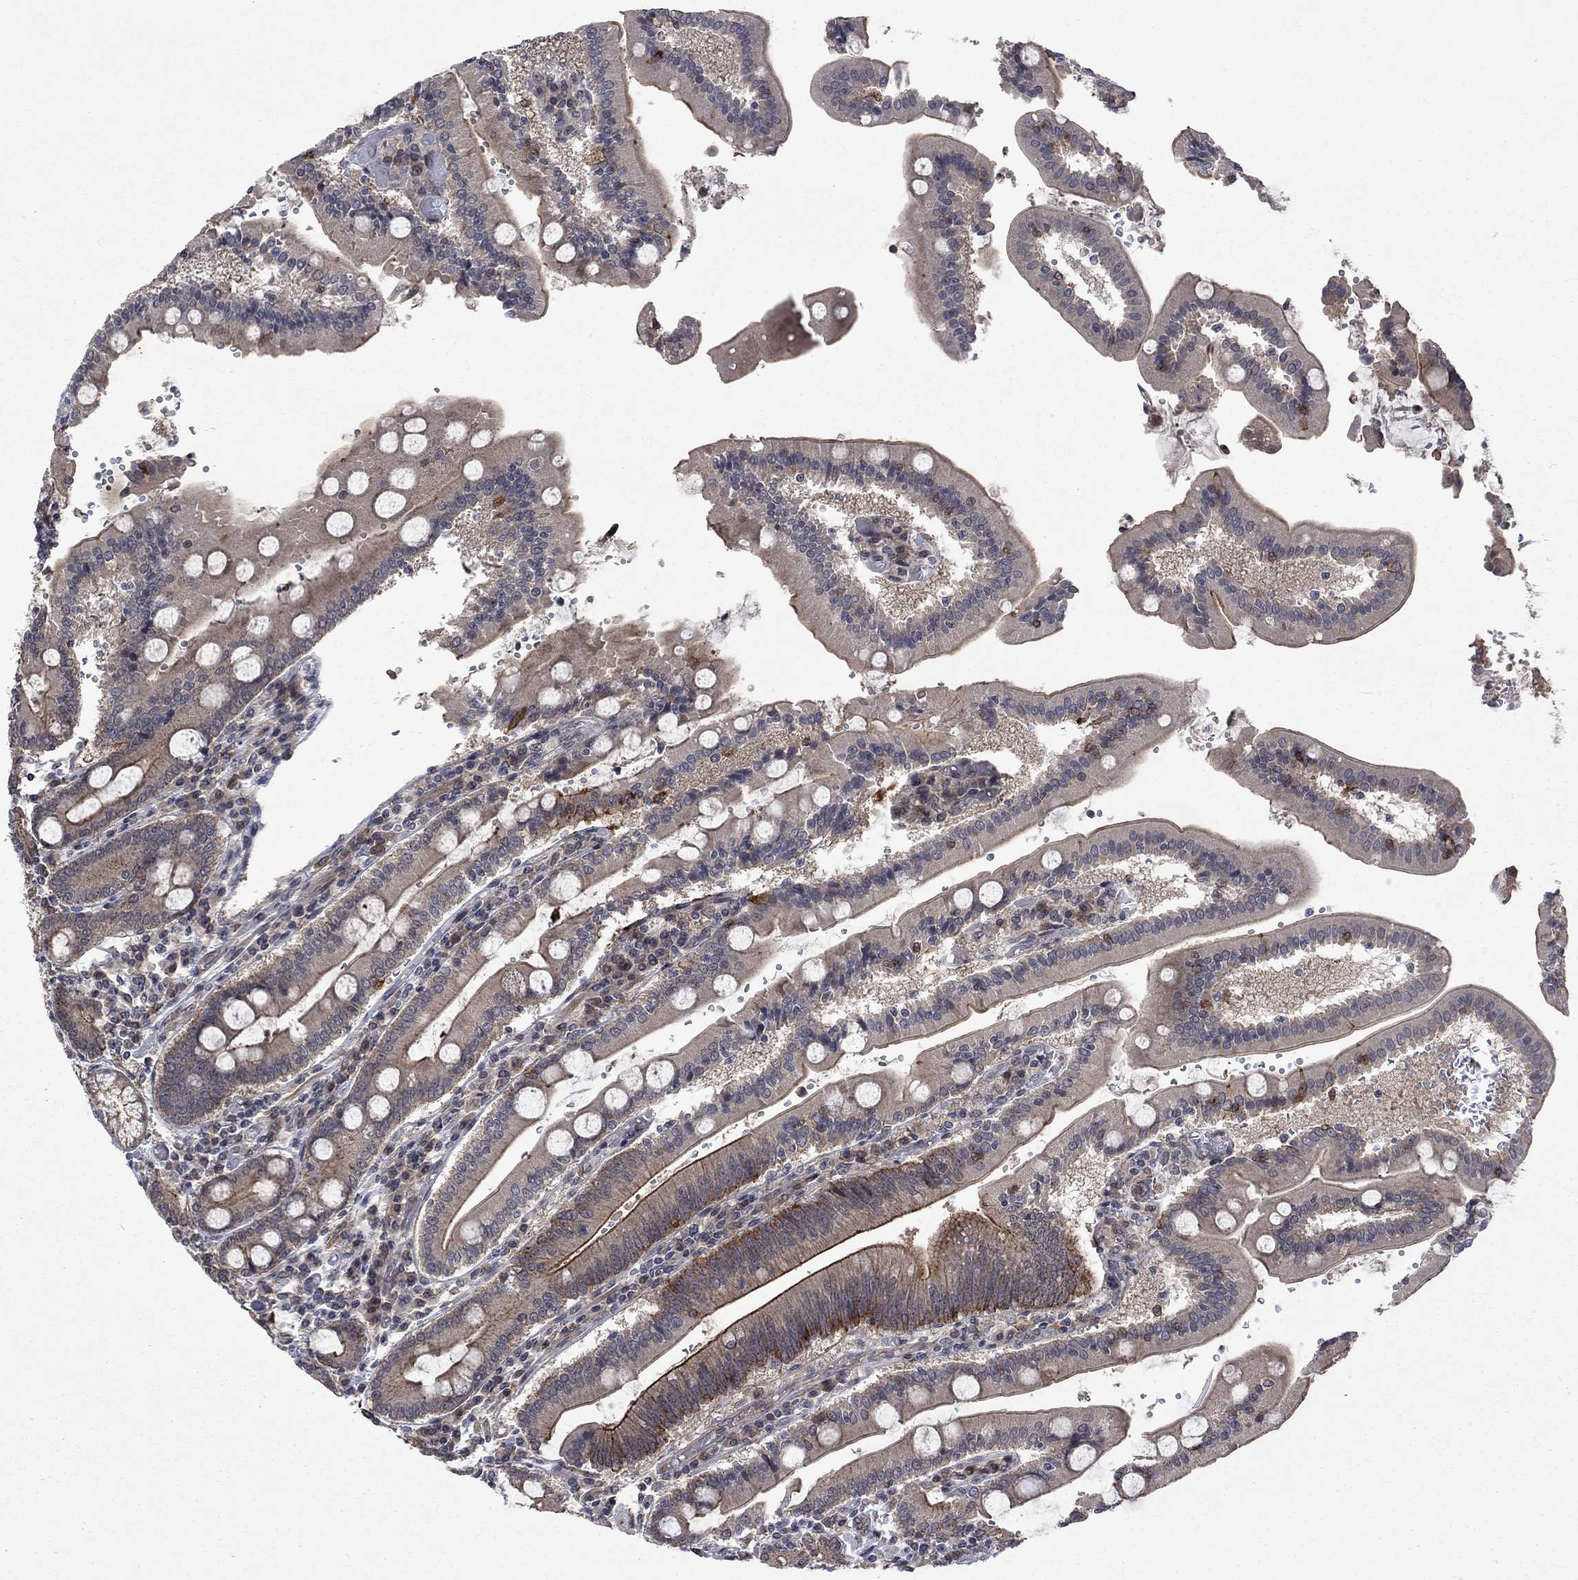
{"staining": {"intensity": "moderate", "quantity": "25%-75%", "location": "cytoplasmic/membranous"}, "tissue": "duodenum", "cell_type": "Glandular cells", "image_type": "normal", "snomed": [{"axis": "morphology", "description": "Normal tissue, NOS"}, {"axis": "topography", "description": "Duodenum"}], "caption": "This image displays immunohistochemistry staining of normal duodenum, with medium moderate cytoplasmic/membranous staining in about 25%-75% of glandular cells.", "gene": "PPP1R9A", "patient": {"sex": "female", "age": 62}}